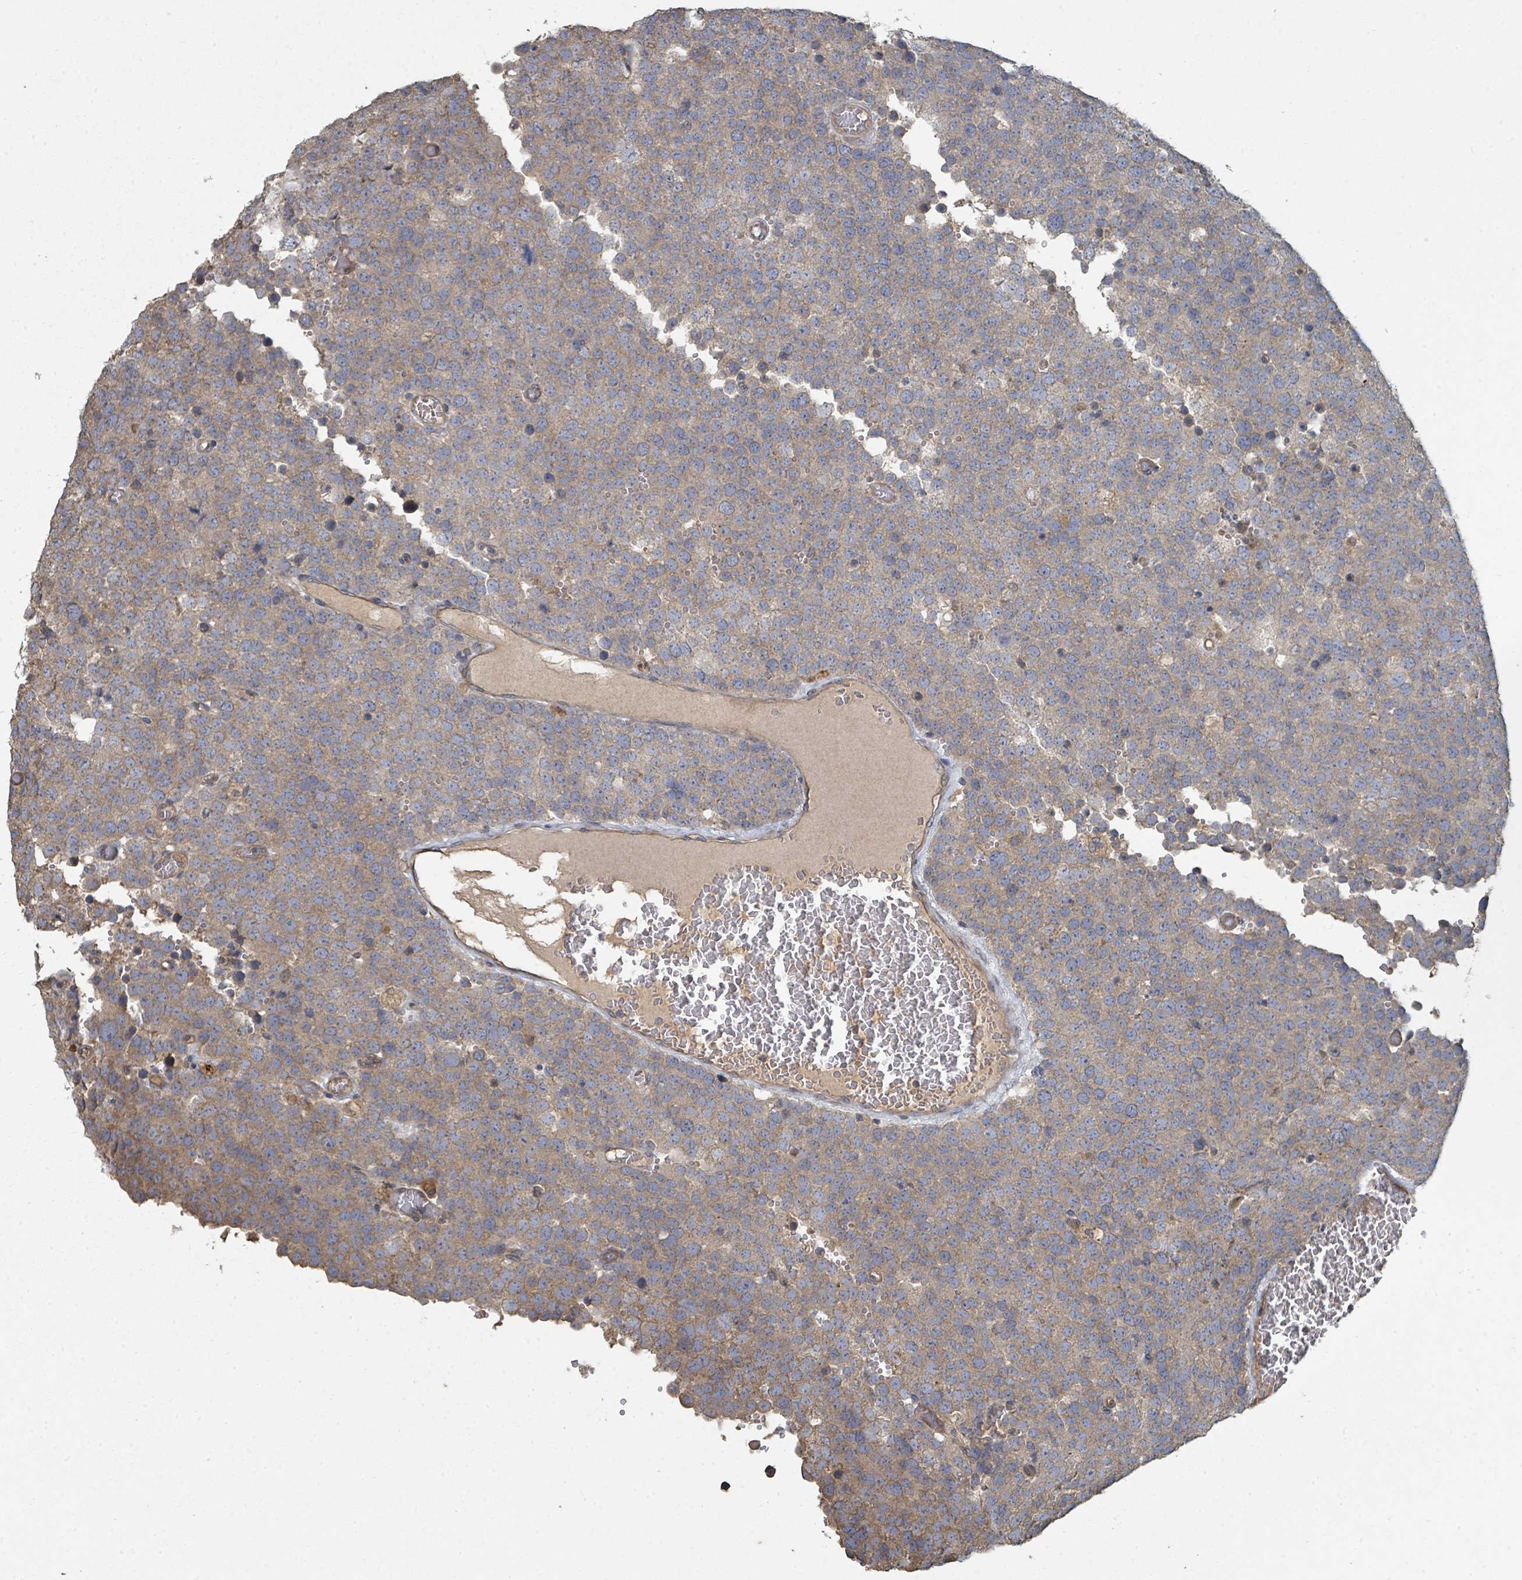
{"staining": {"intensity": "weak", "quantity": ">75%", "location": "cytoplasmic/membranous"}, "tissue": "testis cancer", "cell_type": "Tumor cells", "image_type": "cancer", "snomed": [{"axis": "morphology", "description": "Normal tissue, NOS"}, {"axis": "morphology", "description": "Seminoma, NOS"}, {"axis": "topography", "description": "Testis"}], "caption": "Seminoma (testis) was stained to show a protein in brown. There is low levels of weak cytoplasmic/membranous expression in about >75% of tumor cells.", "gene": "WDFY1", "patient": {"sex": "male", "age": 71}}